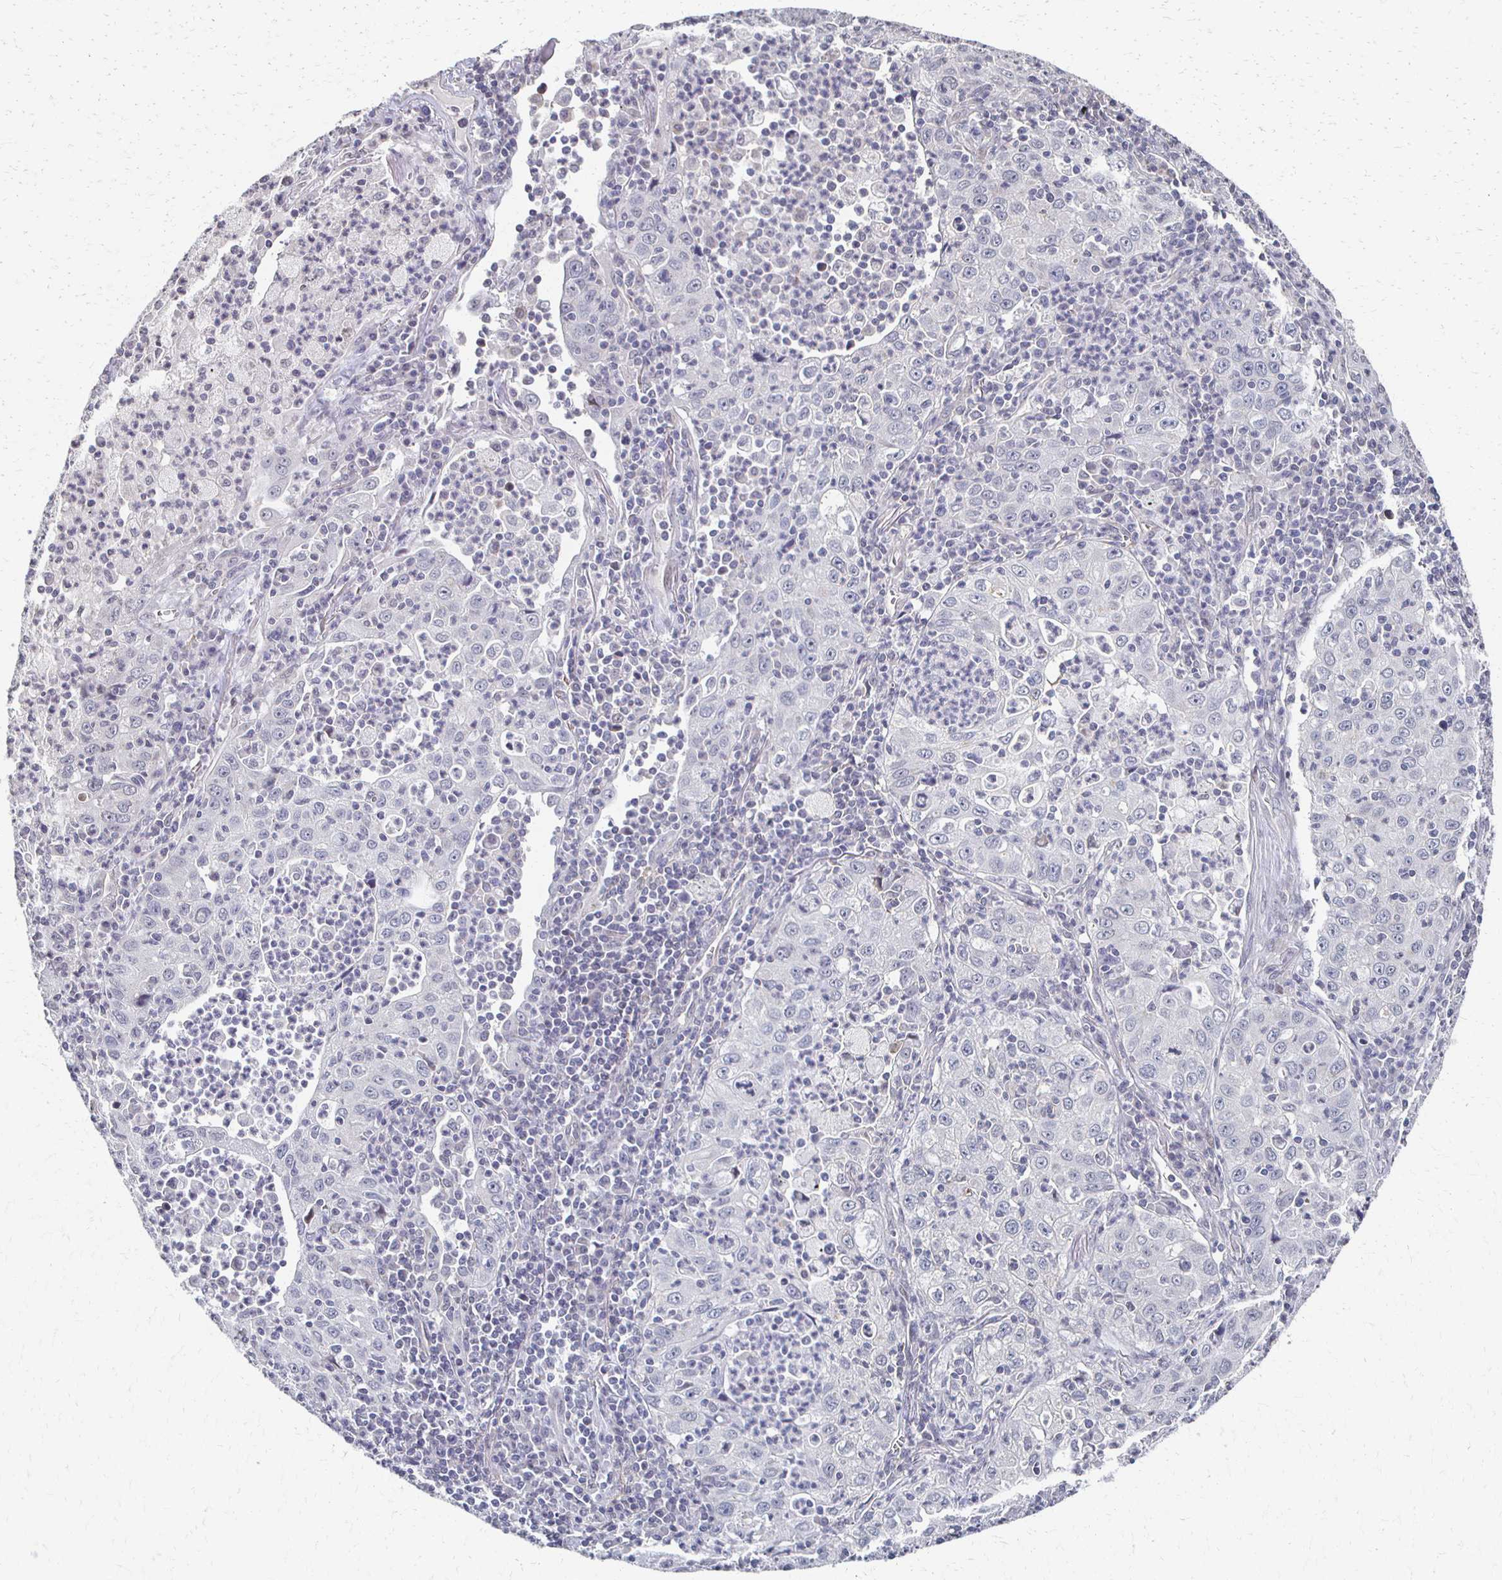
{"staining": {"intensity": "negative", "quantity": "none", "location": "none"}, "tissue": "lung cancer", "cell_type": "Tumor cells", "image_type": "cancer", "snomed": [{"axis": "morphology", "description": "Squamous cell carcinoma, NOS"}, {"axis": "topography", "description": "Lung"}], "caption": "Immunohistochemistry (IHC) micrograph of human lung cancer (squamous cell carcinoma) stained for a protein (brown), which reveals no positivity in tumor cells. (DAB (3,3'-diaminobenzidine) IHC, high magnification).", "gene": "DAB1", "patient": {"sex": "male", "age": 71}}